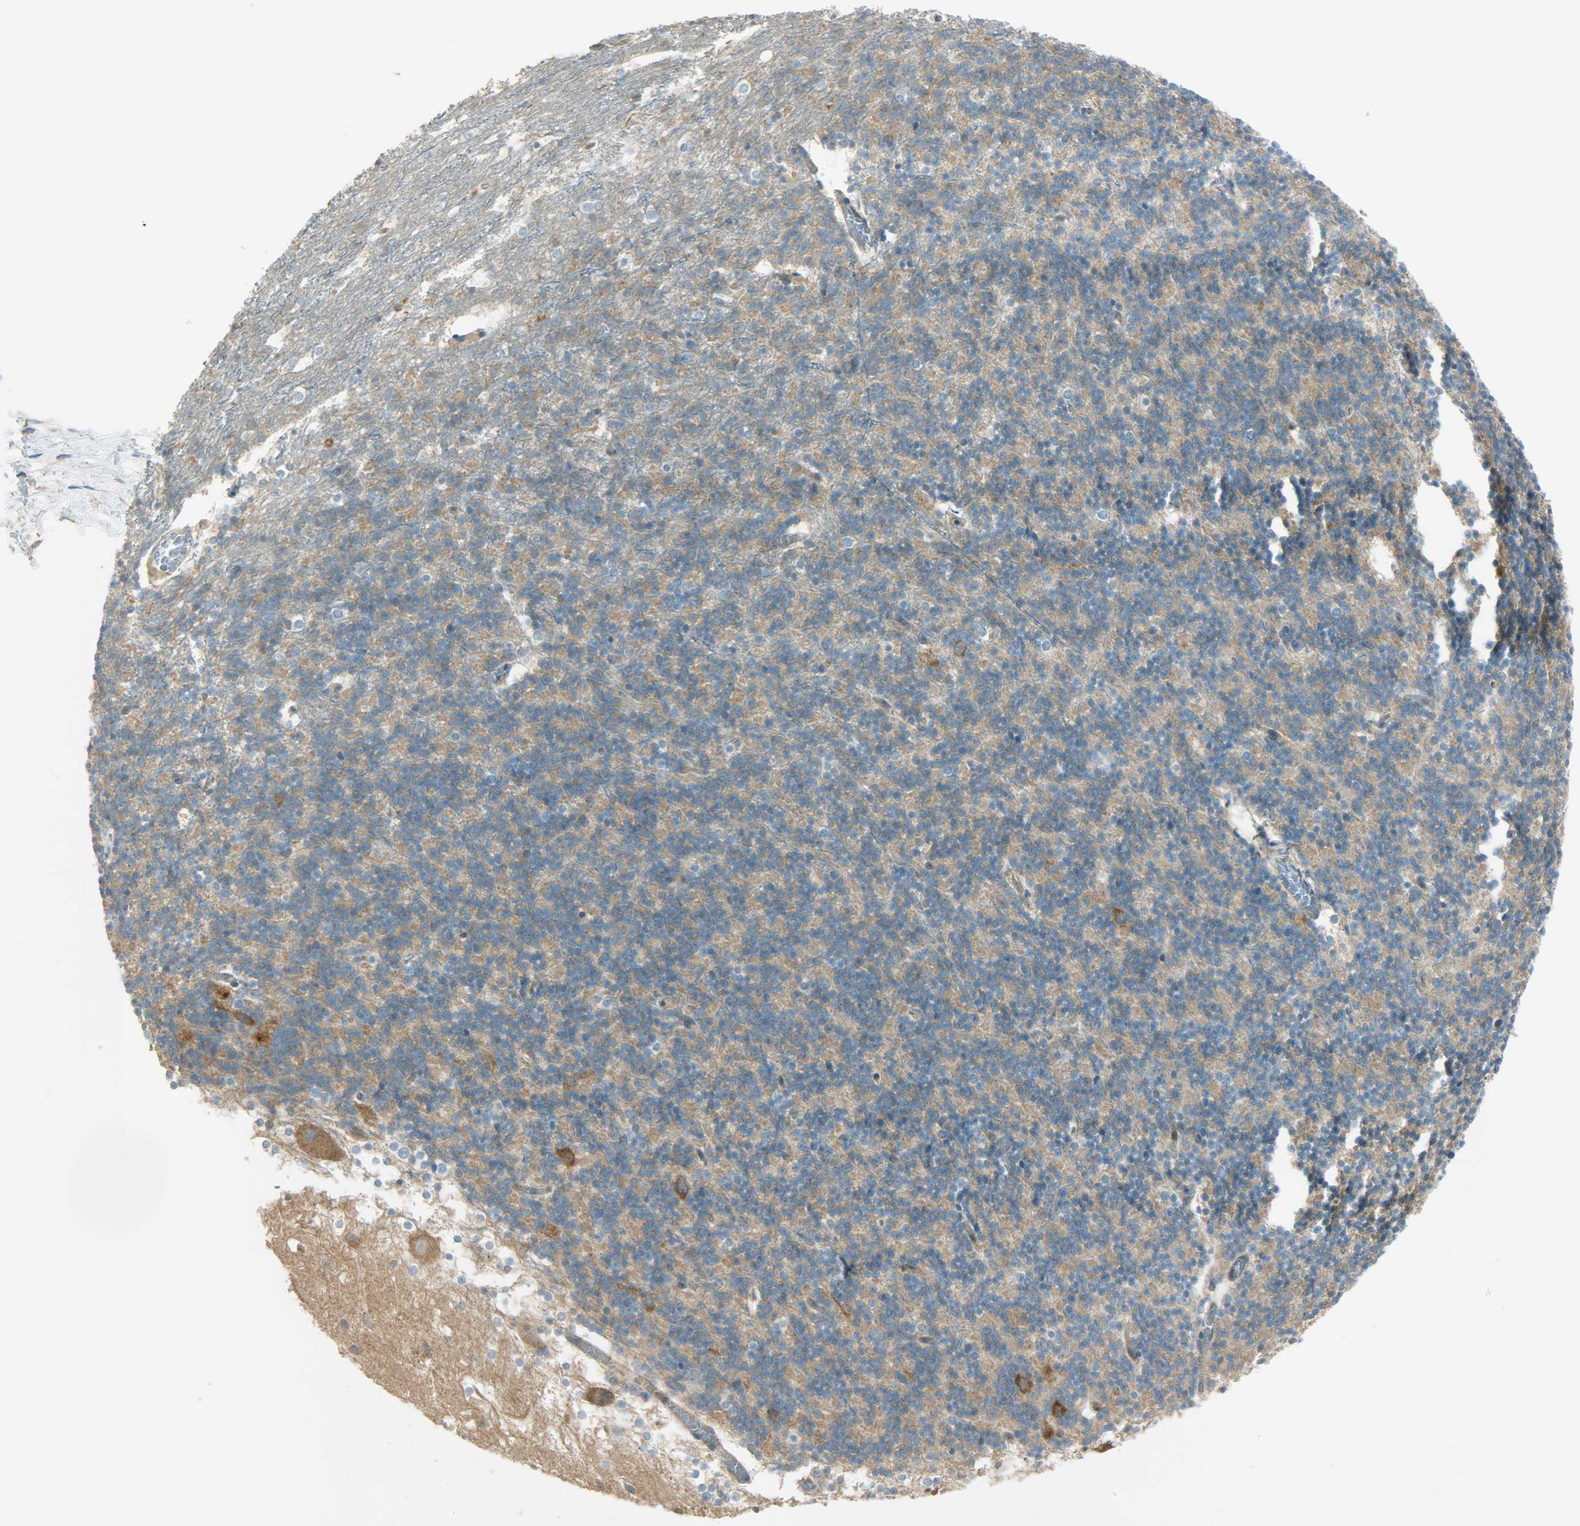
{"staining": {"intensity": "moderate", "quantity": ">75%", "location": "cytoplasmic/membranous"}, "tissue": "cerebellum", "cell_type": "Cells in granular layer", "image_type": "normal", "snomed": [{"axis": "morphology", "description": "Normal tissue, NOS"}, {"axis": "topography", "description": "Cerebellum"}], "caption": "DAB (3,3'-diaminobenzidine) immunohistochemical staining of unremarkable cerebellum exhibits moderate cytoplasmic/membranous protein staining in approximately >75% of cells in granular layer.", "gene": "TSC22D2", "patient": {"sex": "female", "age": 19}}